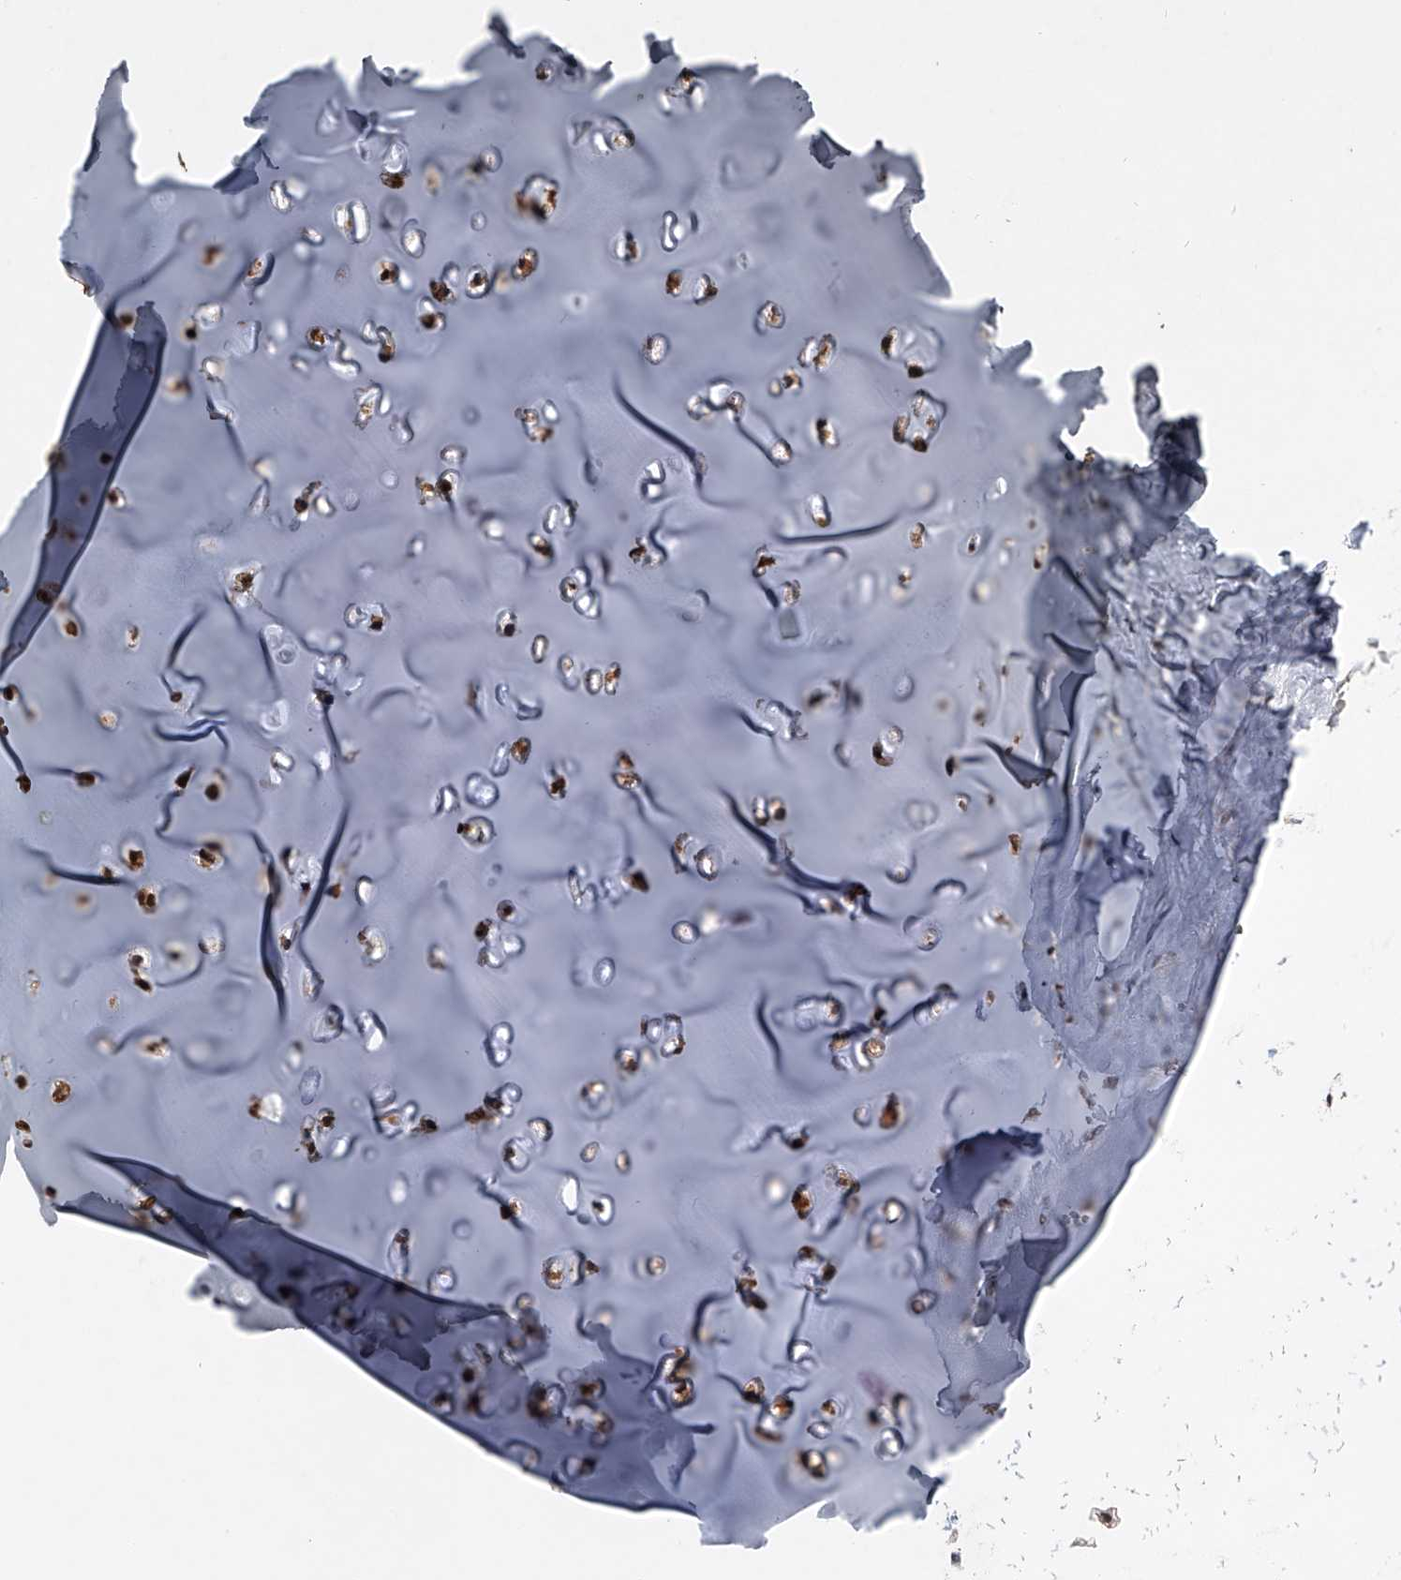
{"staining": {"intensity": "negative", "quantity": "none", "location": "none"}, "tissue": "adipose tissue", "cell_type": "Adipocytes", "image_type": "normal", "snomed": [{"axis": "morphology", "description": "Normal tissue, NOS"}, {"axis": "morphology", "description": "Basal cell carcinoma"}, {"axis": "topography", "description": "Cartilage tissue"}, {"axis": "topography", "description": "Nasopharynx"}, {"axis": "topography", "description": "Oral tissue"}], "caption": "DAB (3,3'-diaminobenzidine) immunohistochemical staining of benign human adipose tissue shows no significant positivity in adipocytes. (DAB (3,3'-diaminobenzidine) immunohistochemistry (IHC), high magnification).", "gene": "TSNAX", "patient": {"sex": "female", "age": 77}}